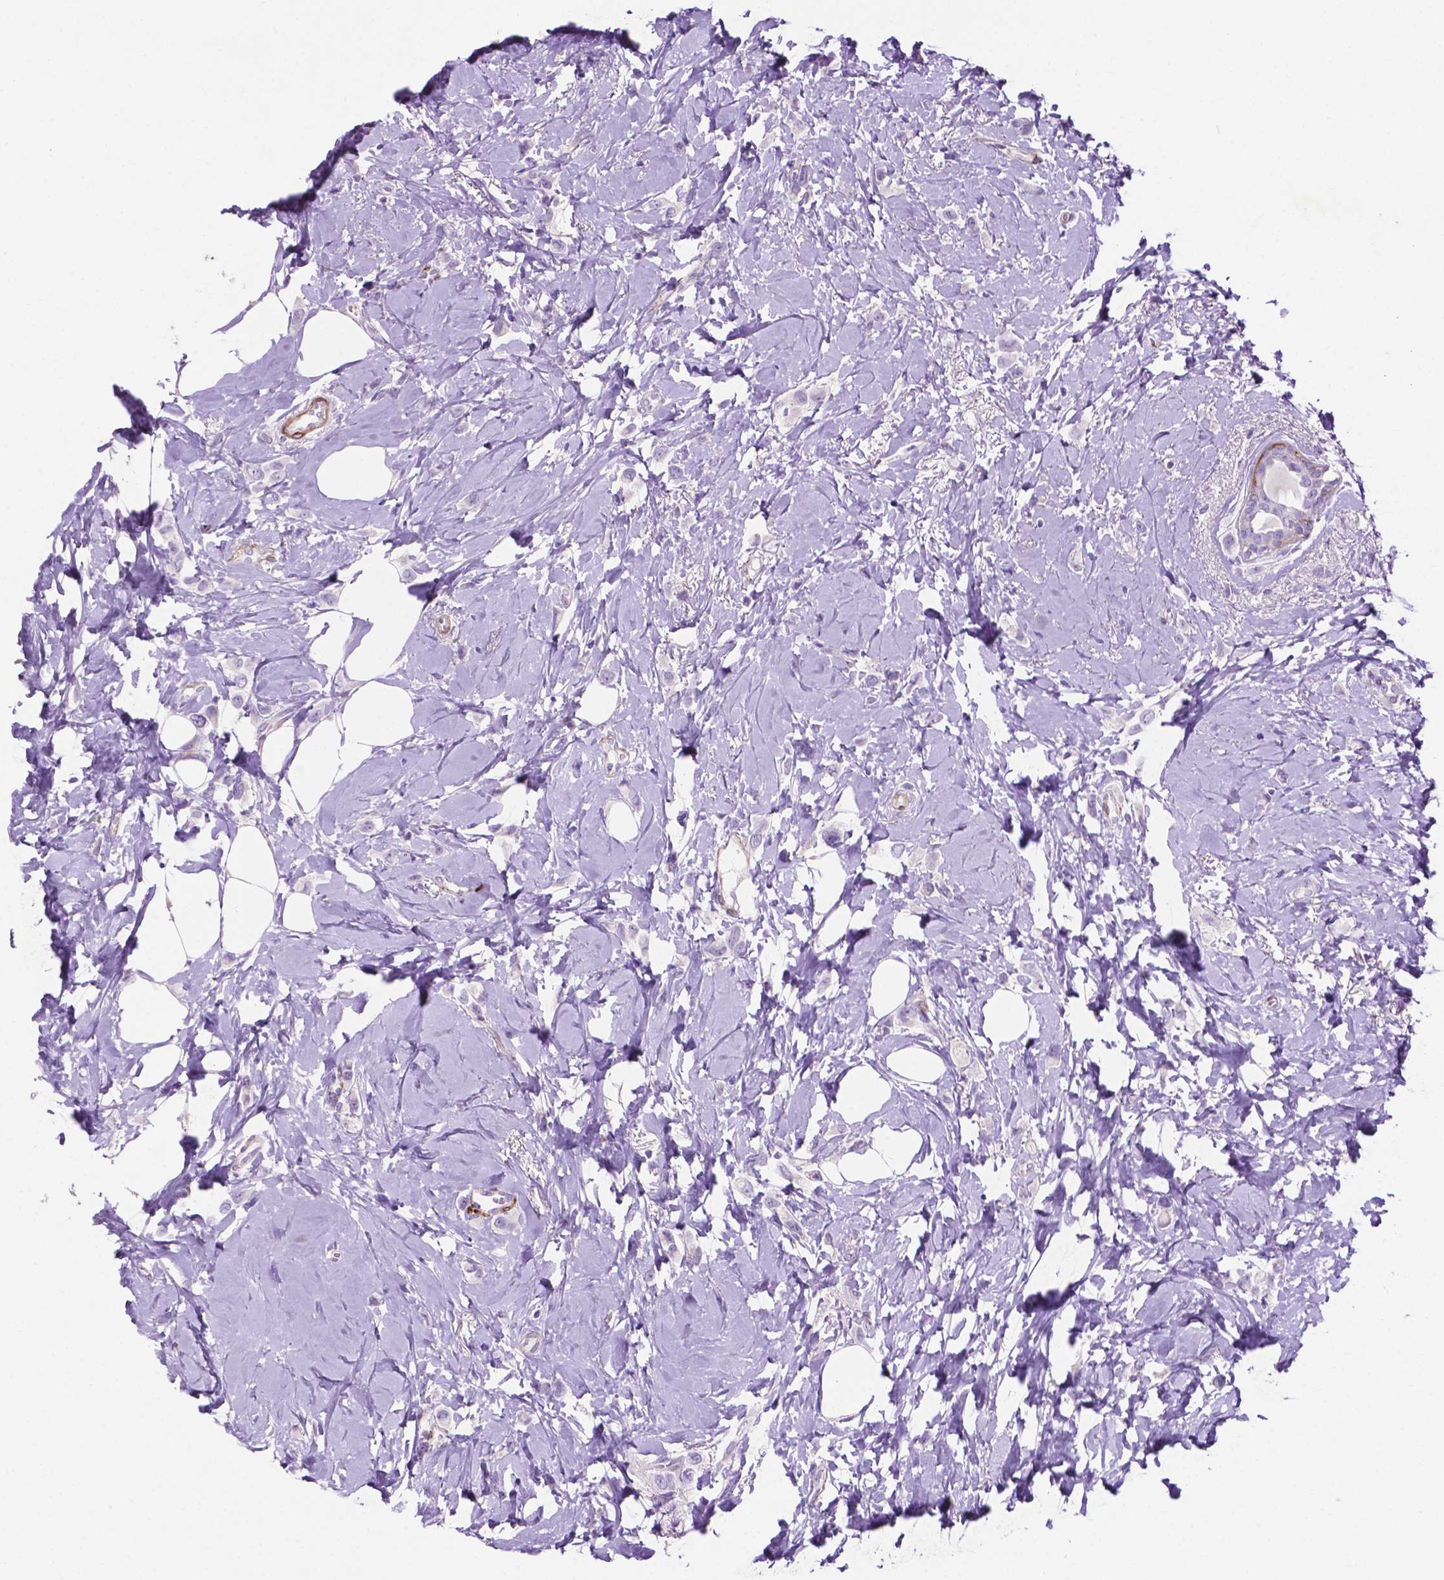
{"staining": {"intensity": "negative", "quantity": "none", "location": "none"}, "tissue": "breast cancer", "cell_type": "Tumor cells", "image_type": "cancer", "snomed": [{"axis": "morphology", "description": "Lobular carcinoma"}, {"axis": "topography", "description": "Breast"}], "caption": "Image shows no protein positivity in tumor cells of breast cancer tissue.", "gene": "ASPG", "patient": {"sex": "female", "age": 66}}